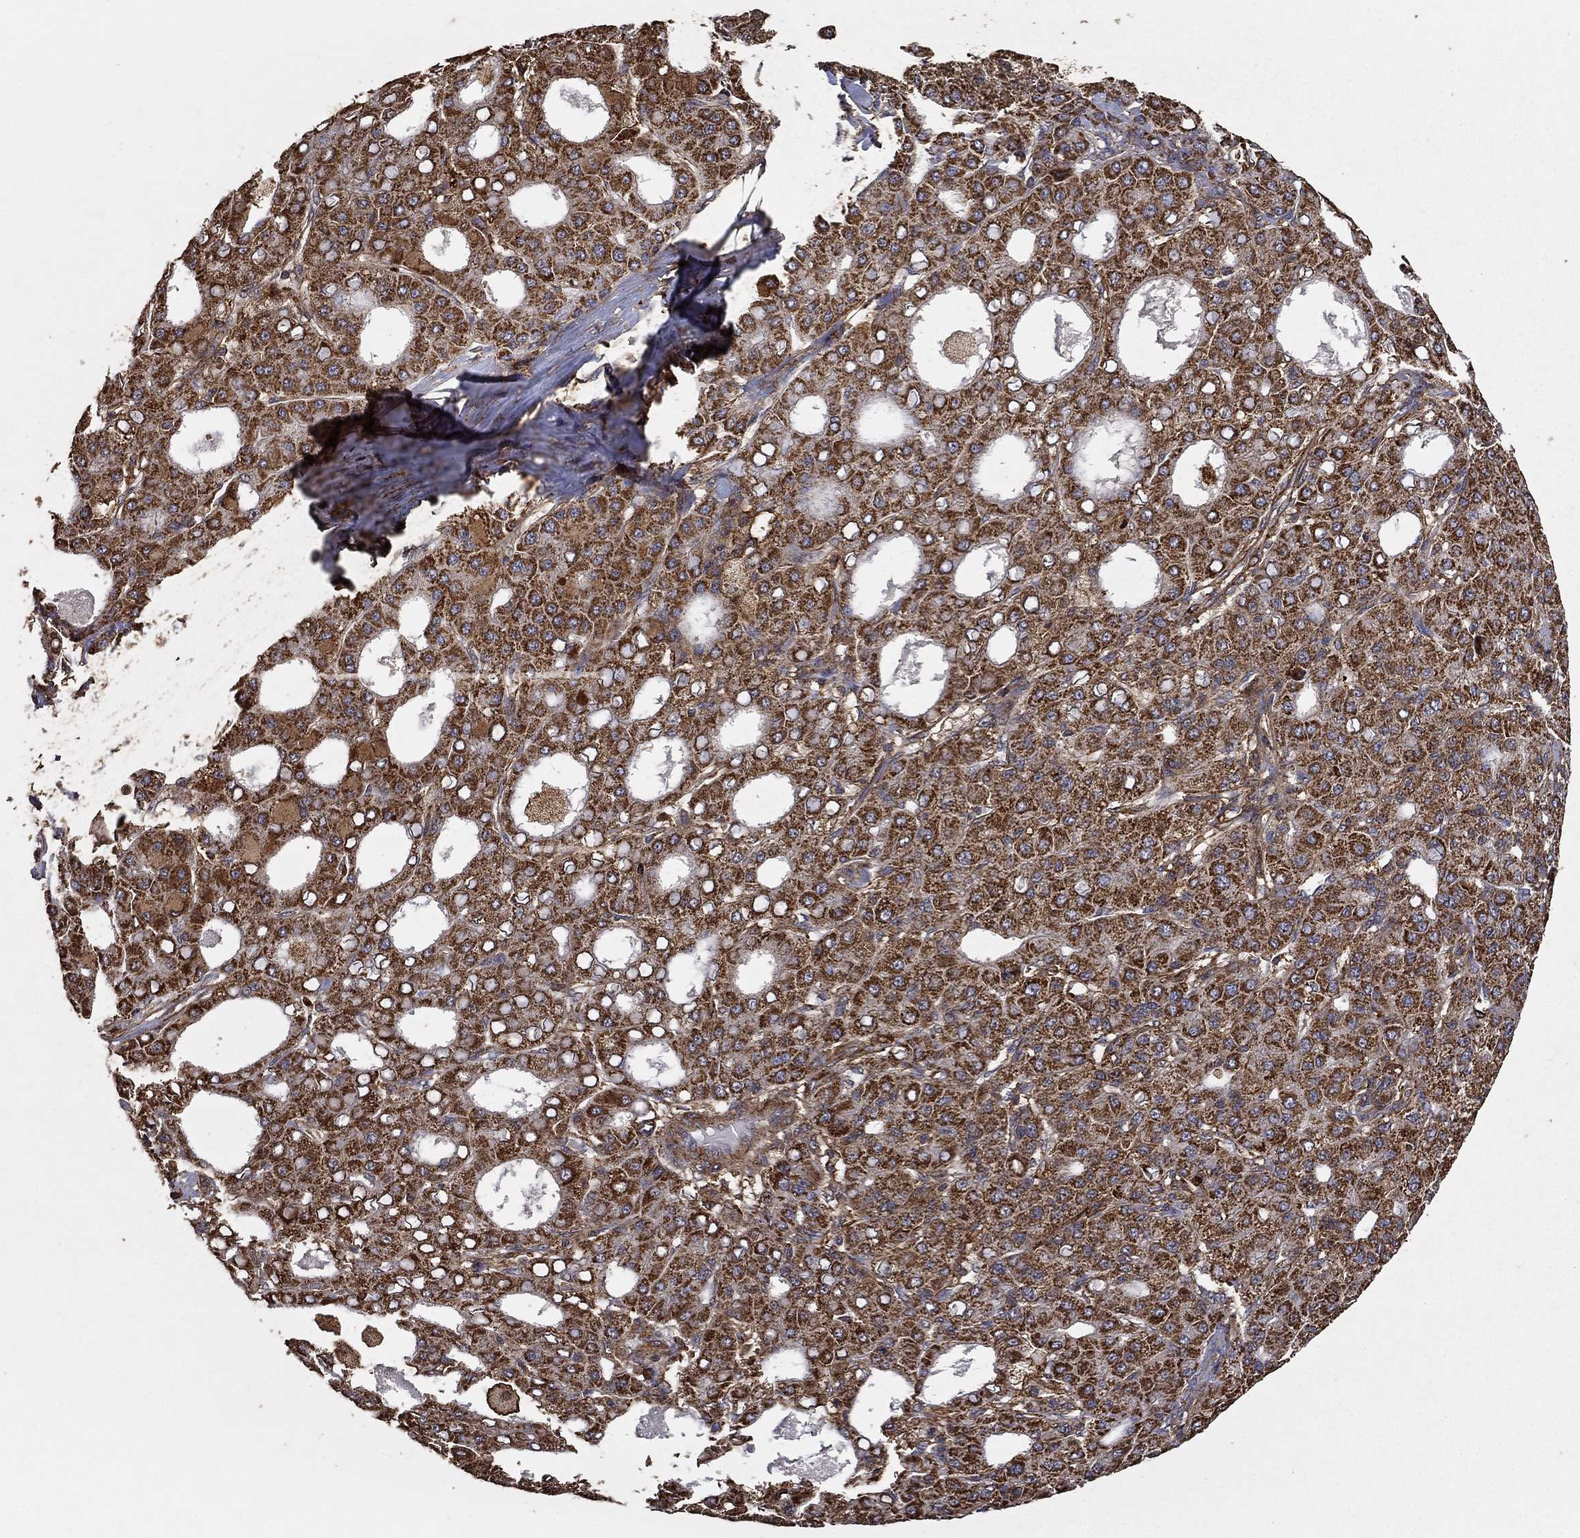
{"staining": {"intensity": "strong", "quantity": ">75%", "location": "cytoplasmic/membranous"}, "tissue": "liver cancer", "cell_type": "Tumor cells", "image_type": "cancer", "snomed": [{"axis": "morphology", "description": "Carcinoma, Hepatocellular, NOS"}, {"axis": "topography", "description": "Liver"}], "caption": "Protein staining by IHC reveals strong cytoplasmic/membranous staining in about >75% of tumor cells in liver cancer (hepatocellular carcinoma).", "gene": "IFRD1", "patient": {"sex": "male", "age": 65}}